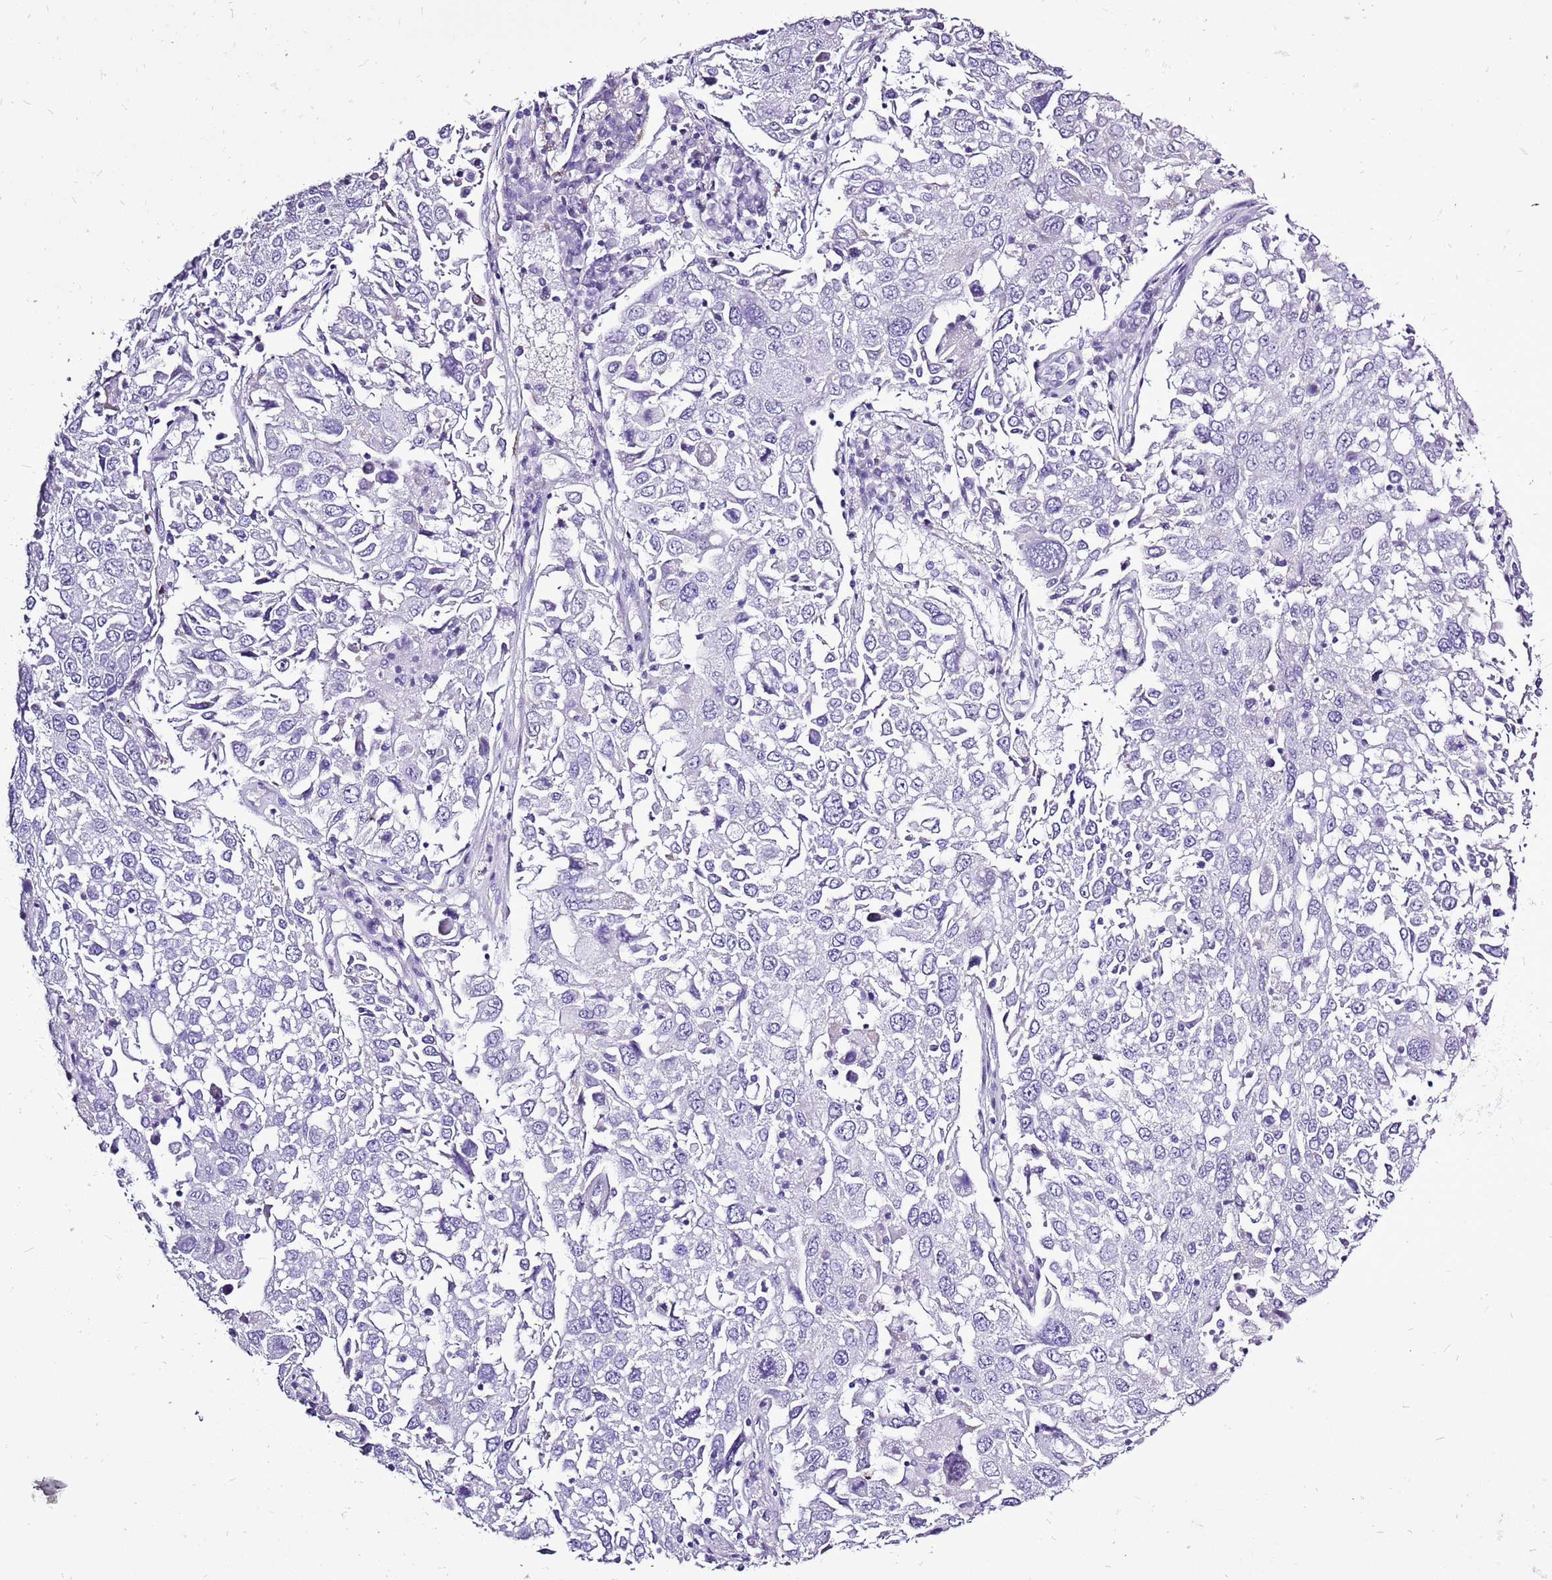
{"staining": {"intensity": "negative", "quantity": "none", "location": "none"}, "tissue": "lung cancer", "cell_type": "Tumor cells", "image_type": "cancer", "snomed": [{"axis": "morphology", "description": "Squamous cell carcinoma, NOS"}, {"axis": "topography", "description": "Lung"}], "caption": "Lung cancer (squamous cell carcinoma) stained for a protein using IHC reveals no positivity tumor cells.", "gene": "ACSS3", "patient": {"sex": "male", "age": 65}}